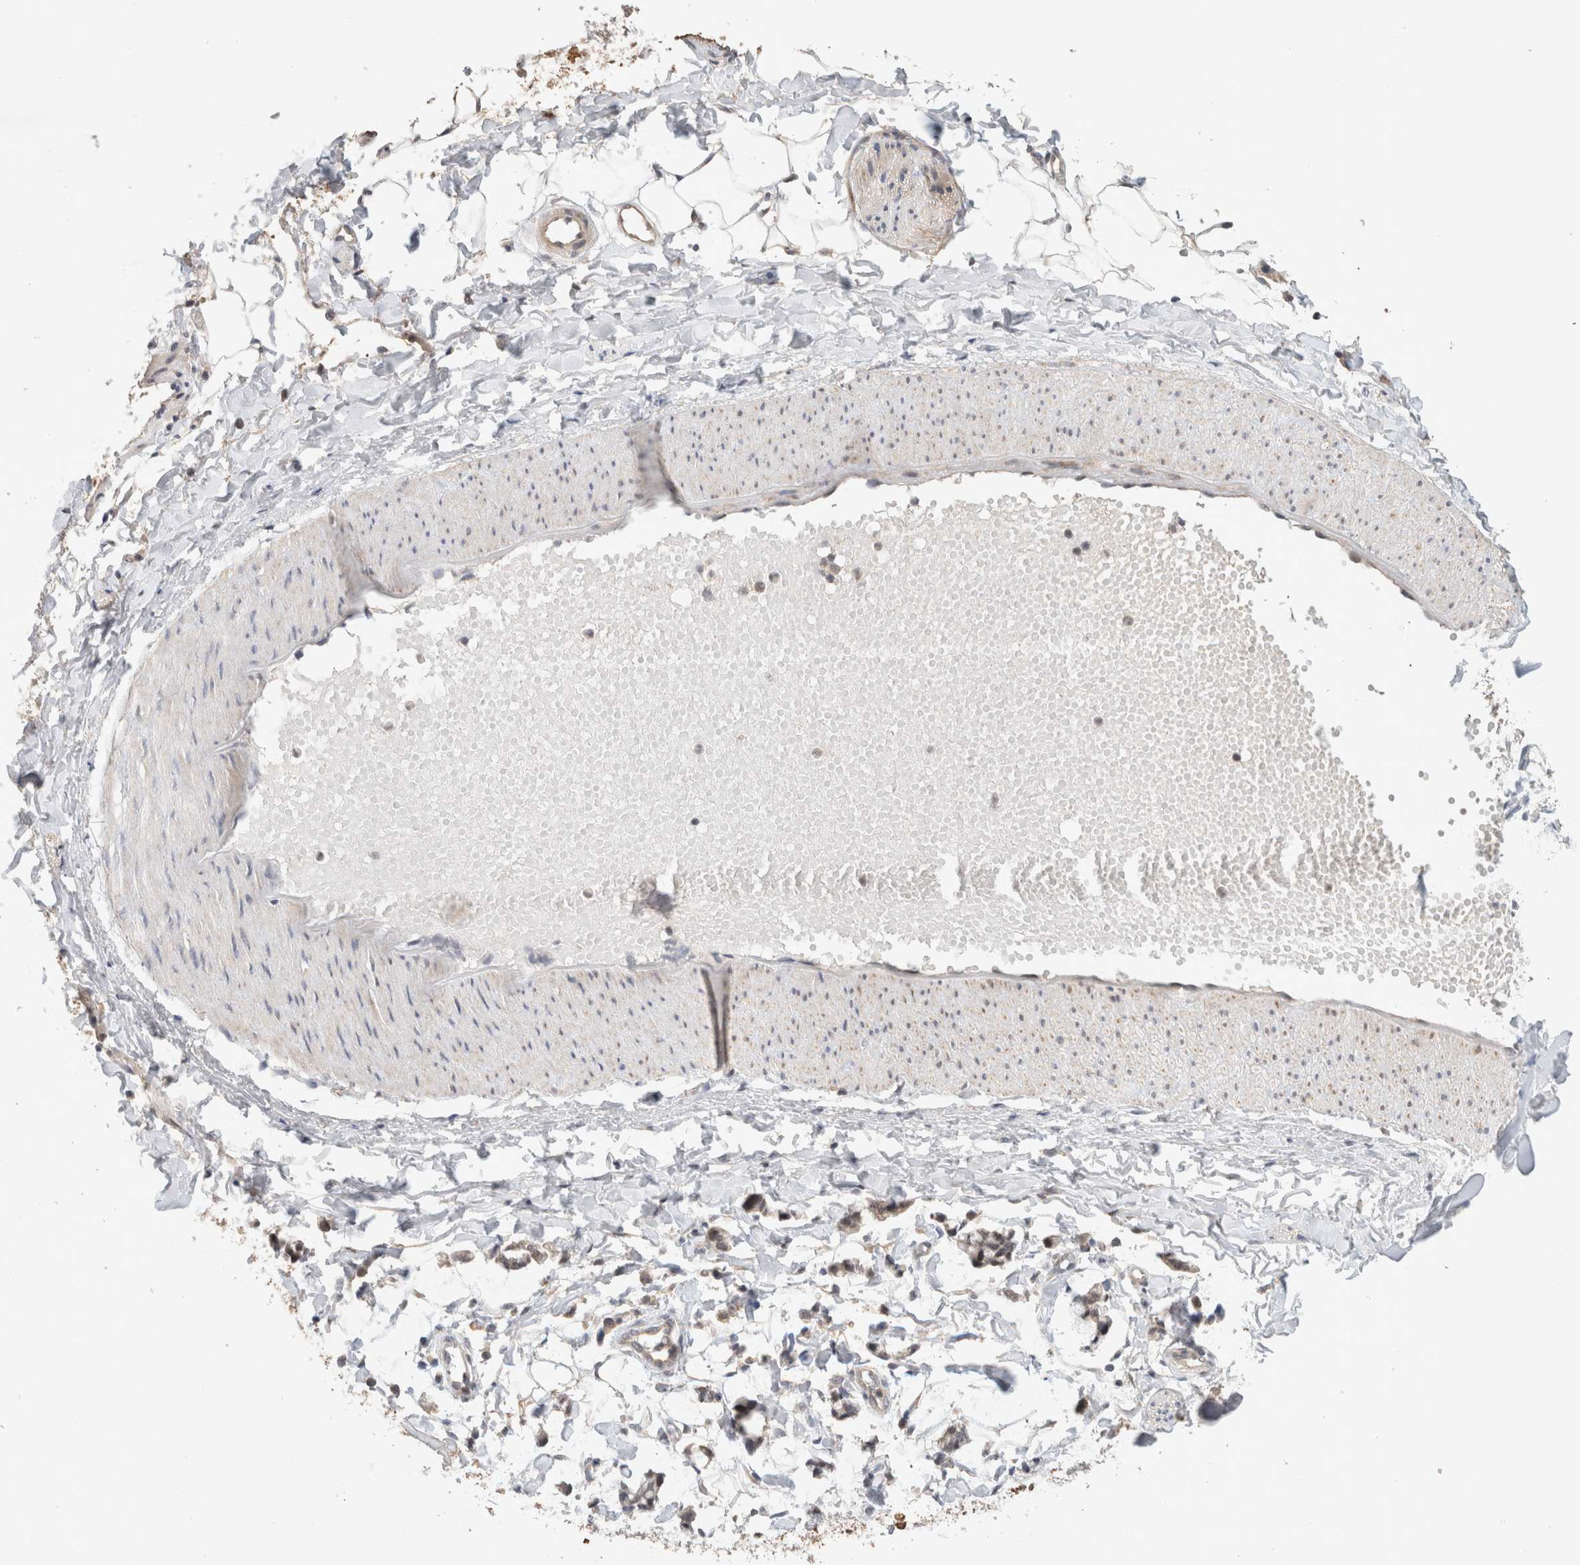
{"staining": {"intensity": "negative", "quantity": "none", "location": "none"}, "tissue": "adipose tissue", "cell_type": "Adipocytes", "image_type": "normal", "snomed": [{"axis": "morphology", "description": "Normal tissue, NOS"}, {"axis": "morphology", "description": "Adenocarcinoma, NOS"}, {"axis": "topography", "description": "Colon"}, {"axis": "topography", "description": "Peripheral nerve tissue"}], "caption": "A high-resolution image shows IHC staining of benign adipose tissue, which displays no significant positivity in adipocytes. (DAB (3,3'-diaminobenzidine) immunohistochemistry visualized using brightfield microscopy, high magnification).", "gene": "SYDE2", "patient": {"sex": "male", "age": 14}}